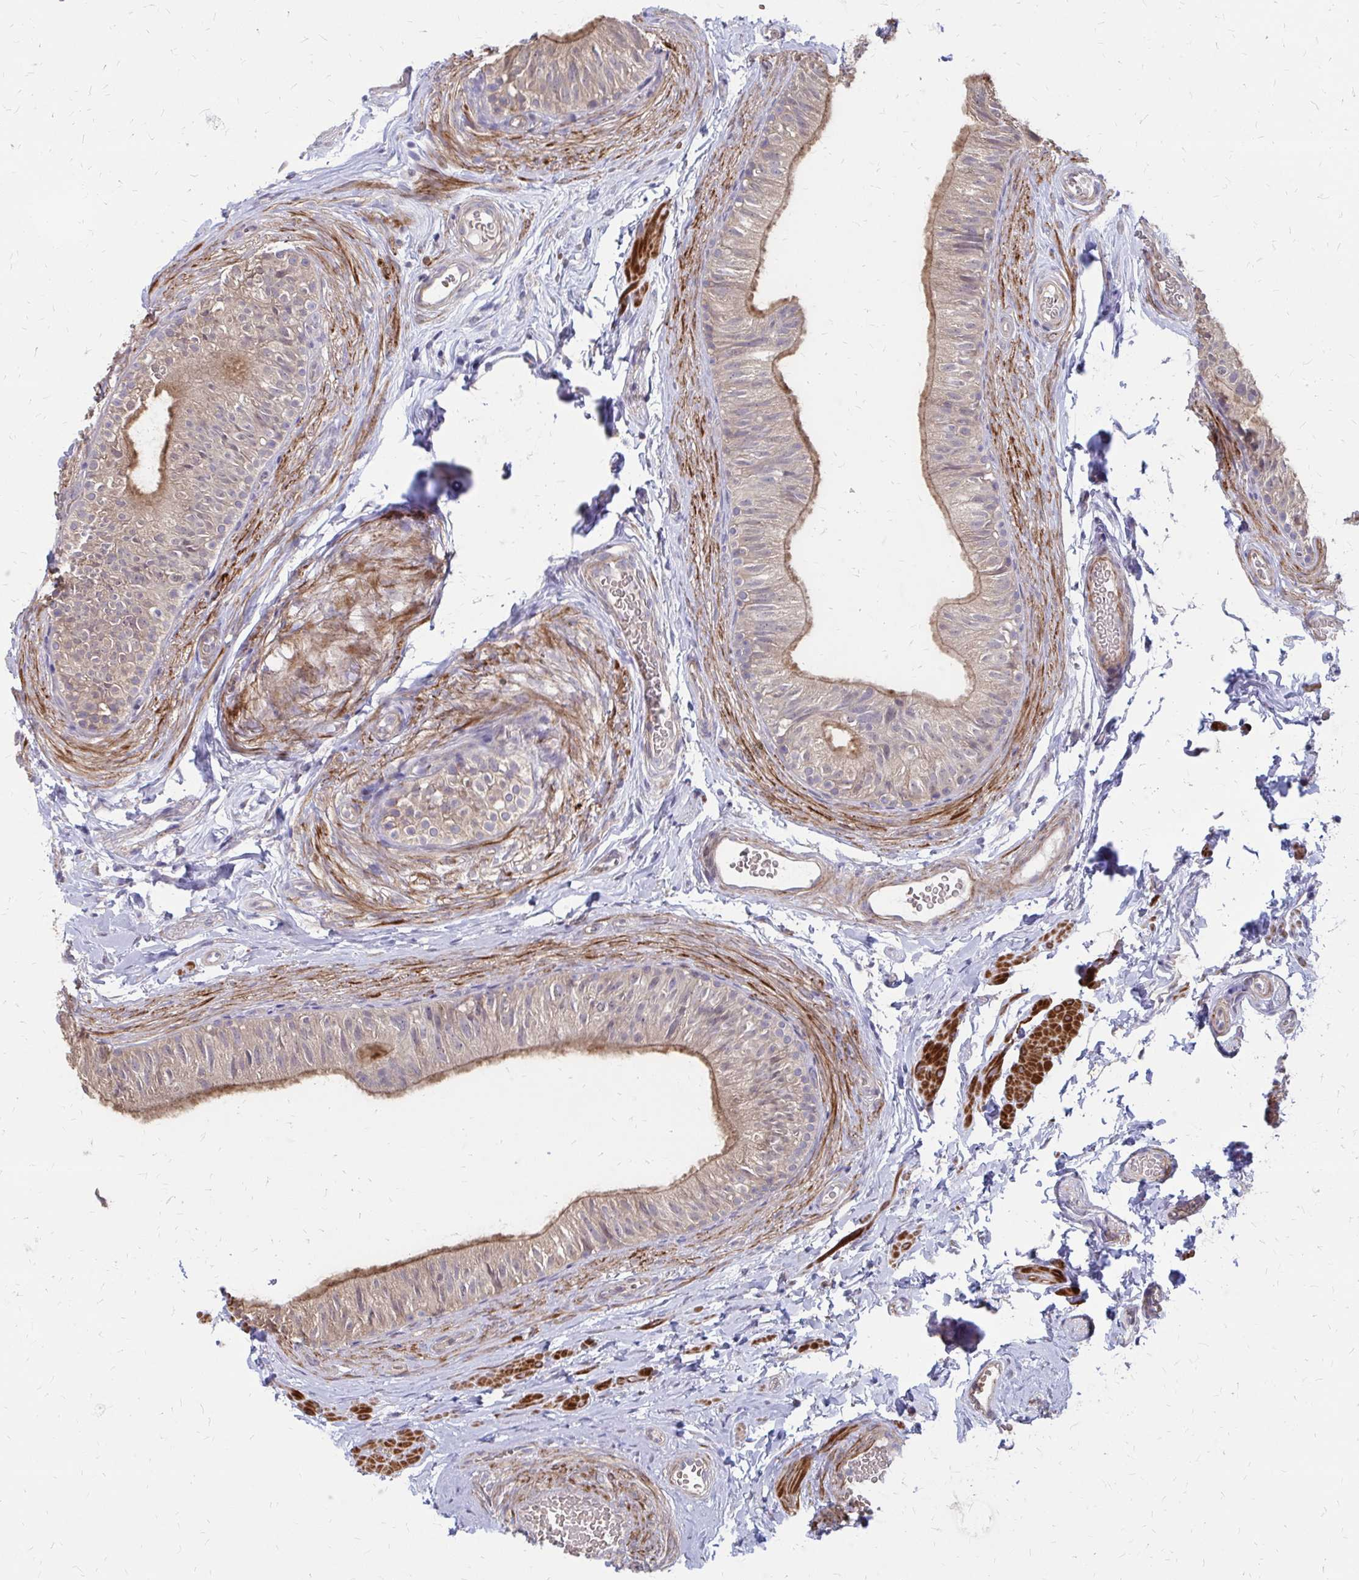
{"staining": {"intensity": "moderate", "quantity": "<25%", "location": "cytoplasmic/membranous"}, "tissue": "epididymis", "cell_type": "Glandular cells", "image_type": "normal", "snomed": [{"axis": "morphology", "description": "Normal tissue, NOS"}, {"axis": "topography", "description": "Epididymis, spermatic cord, NOS"}, {"axis": "topography", "description": "Epididymis"}, {"axis": "topography", "description": "Peripheral nerve tissue"}], "caption": "Brown immunohistochemical staining in benign epididymis exhibits moderate cytoplasmic/membranous staining in approximately <25% of glandular cells. (Brightfield microscopy of DAB IHC at high magnification).", "gene": "IFI44L", "patient": {"sex": "male", "age": 29}}